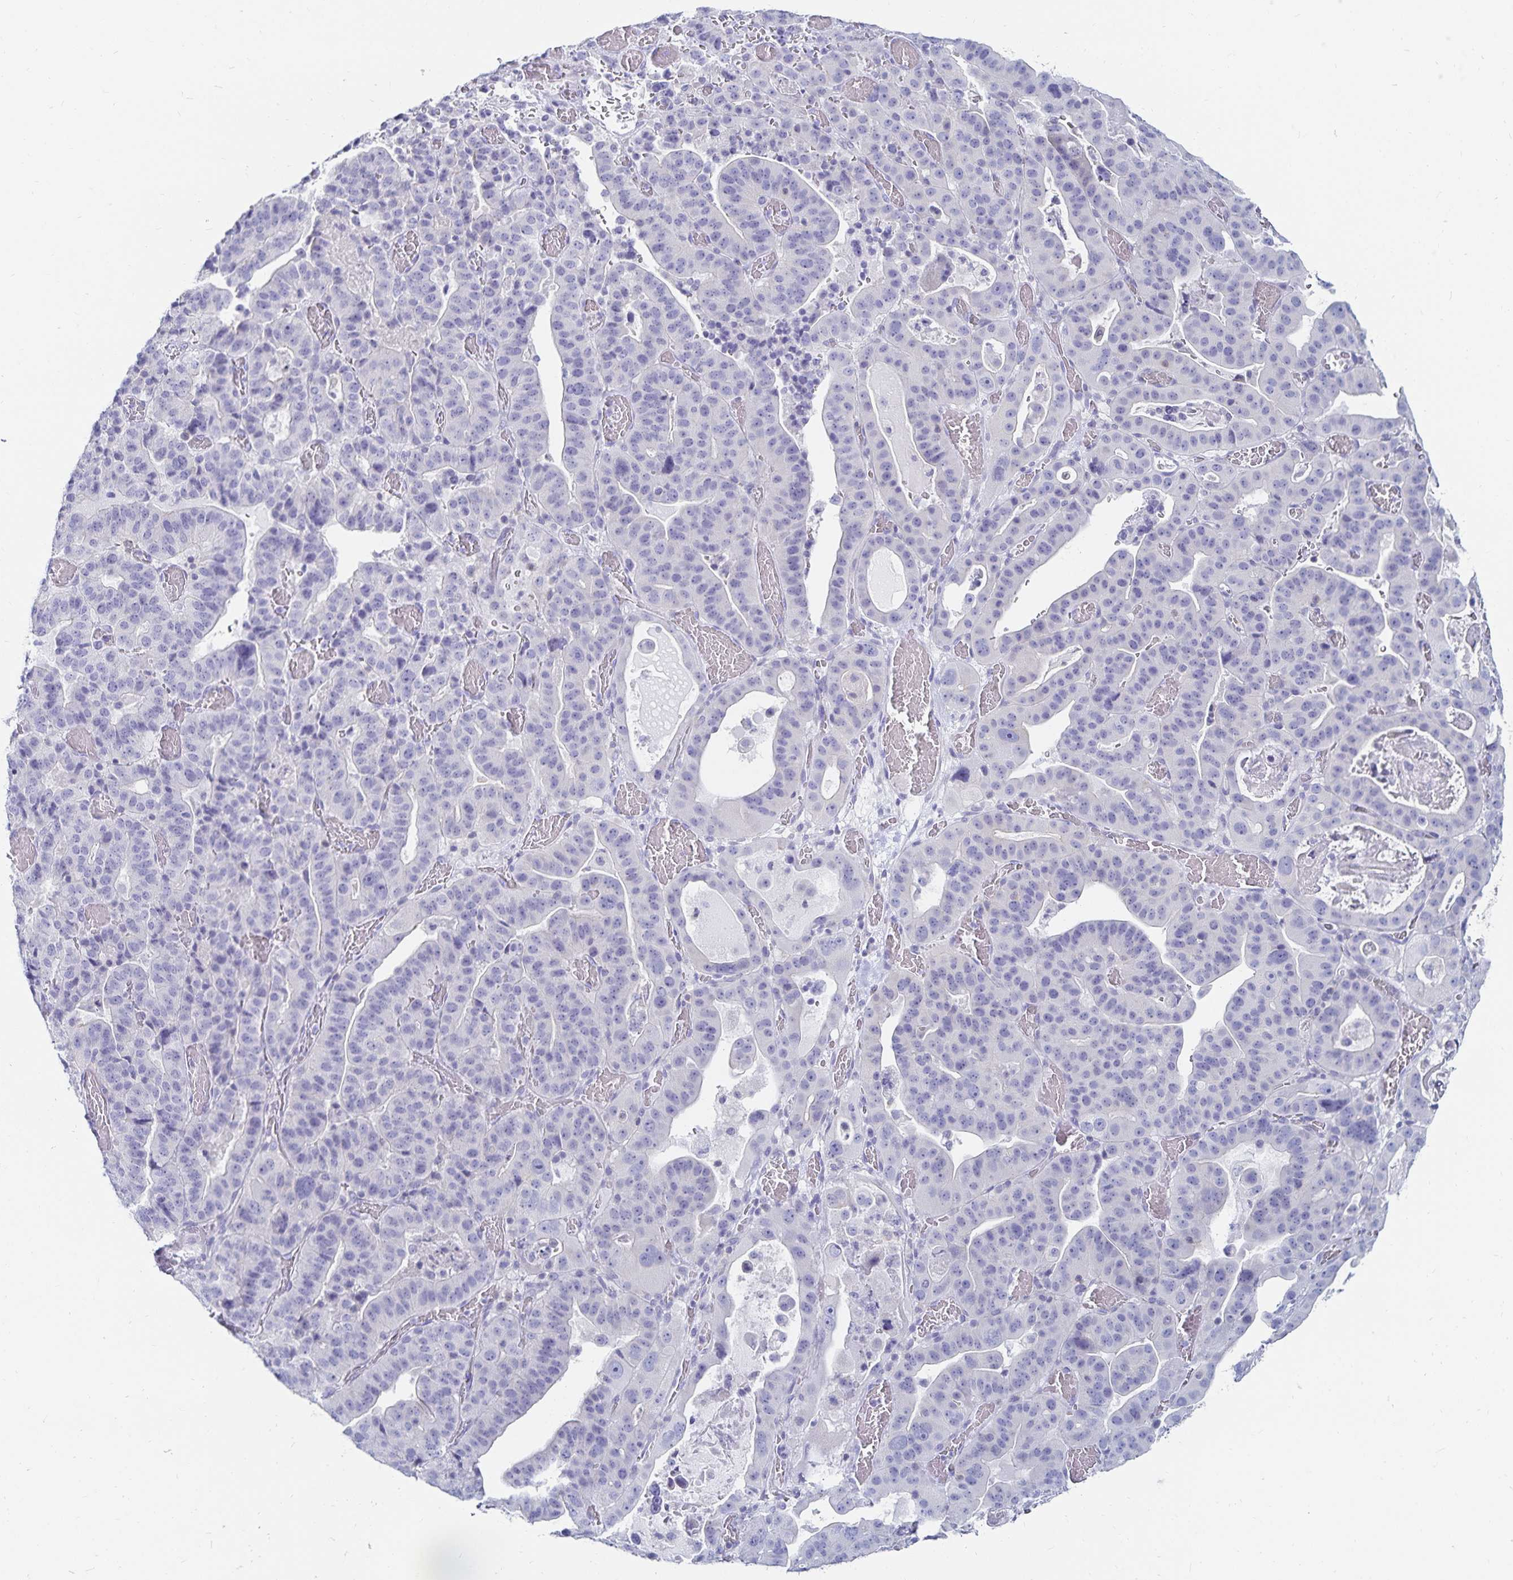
{"staining": {"intensity": "negative", "quantity": "none", "location": "none"}, "tissue": "stomach cancer", "cell_type": "Tumor cells", "image_type": "cancer", "snomed": [{"axis": "morphology", "description": "Adenocarcinoma, NOS"}, {"axis": "topography", "description": "Stomach"}], "caption": "High power microscopy image of an IHC image of stomach adenocarcinoma, revealing no significant positivity in tumor cells.", "gene": "TNIP1", "patient": {"sex": "male", "age": 48}}